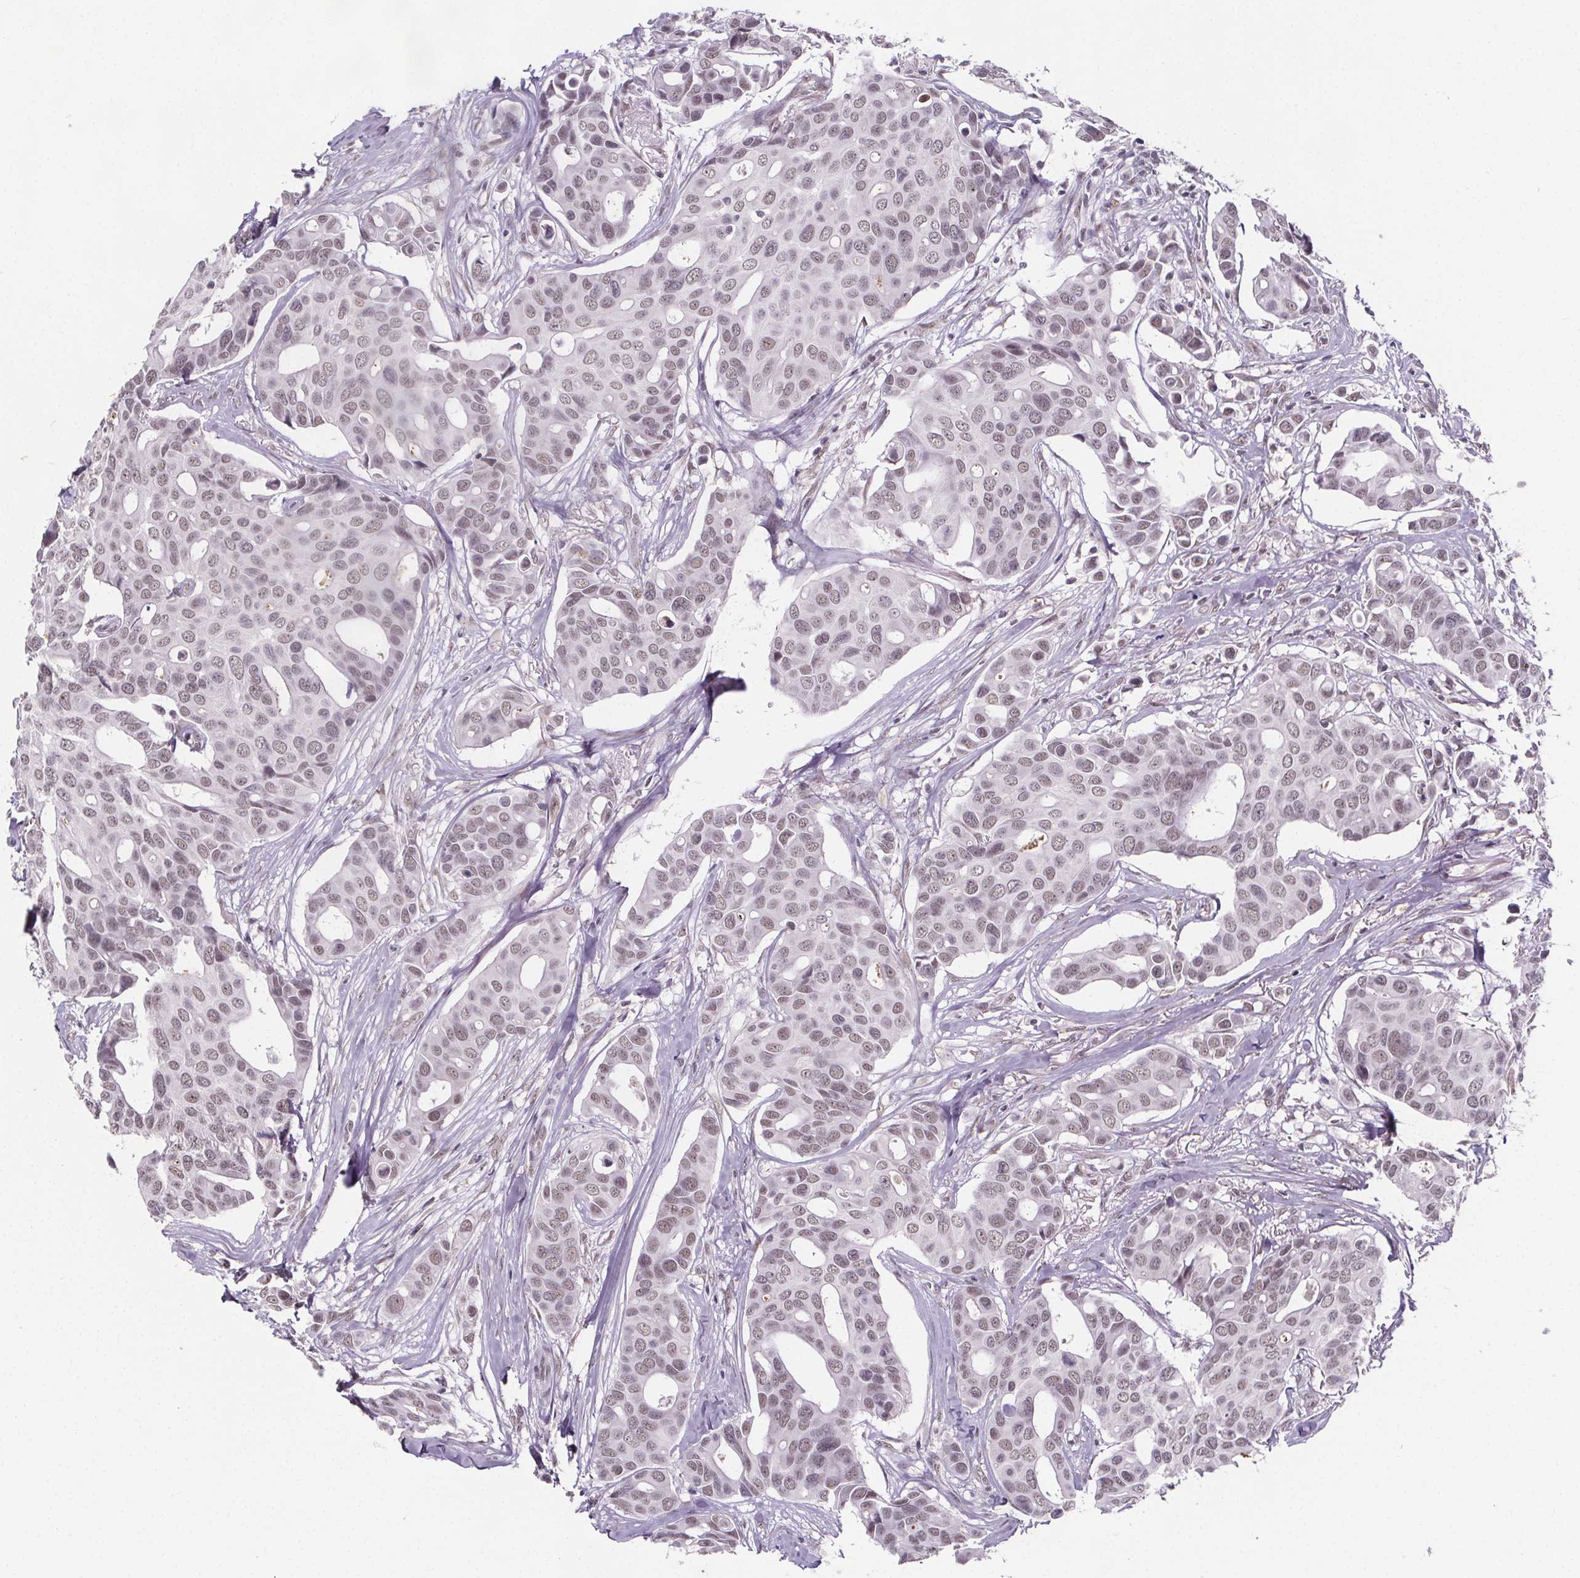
{"staining": {"intensity": "weak", "quantity": ">75%", "location": "nuclear"}, "tissue": "breast cancer", "cell_type": "Tumor cells", "image_type": "cancer", "snomed": [{"axis": "morphology", "description": "Duct carcinoma"}, {"axis": "topography", "description": "Breast"}], "caption": "Protein staining shows weak nuclear expression in about >75% of tumor cells in breast cancer.", "gene": "ZNF572", "patient": {"sex": "female", "age": 54}}